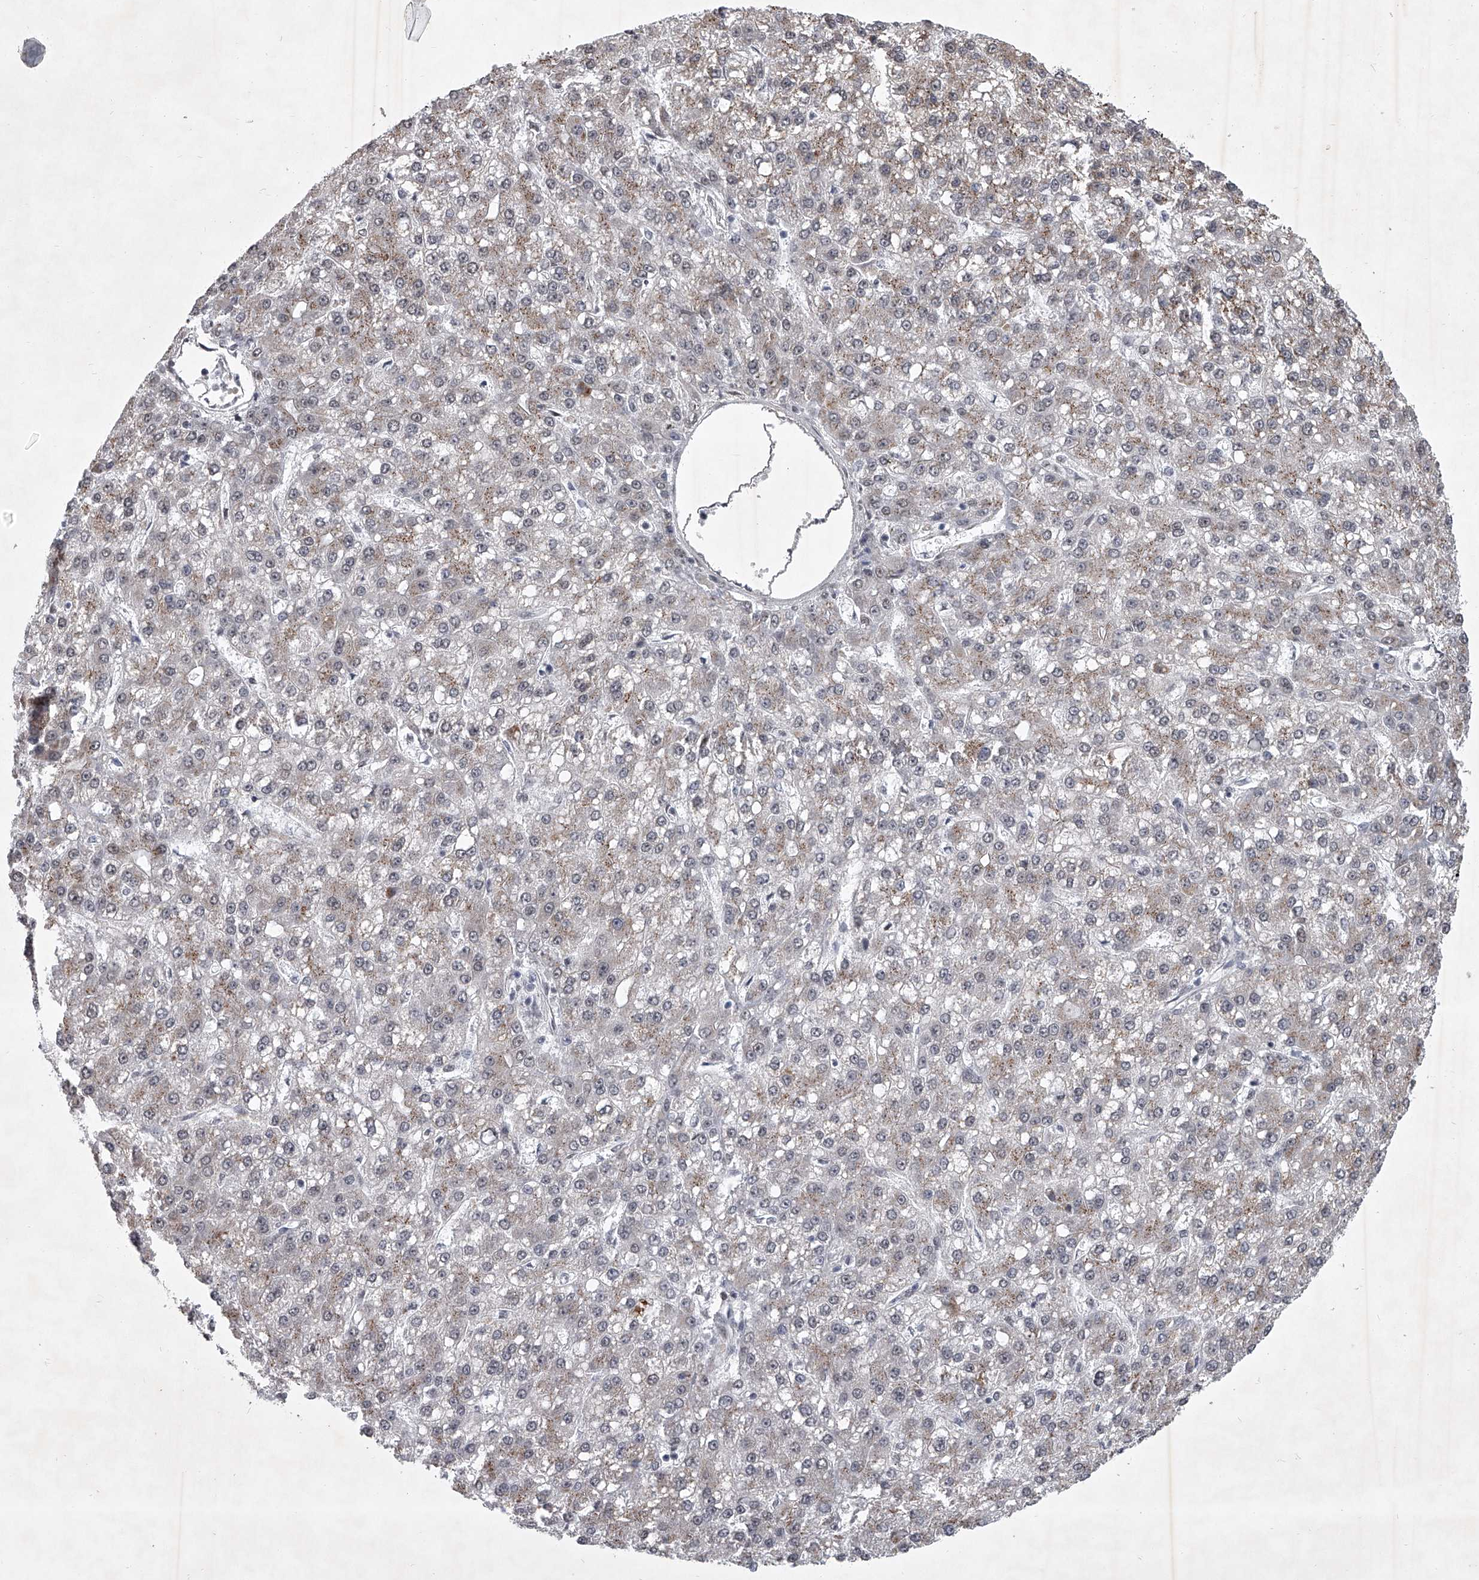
{"staining": {"intensity": "moderate", "quantity": "25%-75%", "location": "cytoplasmic/membranous"}, "tissue": "liver cancer", "cell_type": "Tumor cells", "image_type": "cancer", "snomed": [{"axis": "morphology", "description": "Carcinoma, Hepatocellular, NOS"}, {"axis": "topography", "description": "Liver"}], "caption": "Tumor cells display medium levels of moderate cytoplasmic/membranous staining in approximately 25%-75% of cells in liver cancer (hepatocellular carcinoma). Using DAB (brown) and hematoxylin (blue) stains, captured at high magnification using brightfield microscopy.", "gene": "MLLT1", "patient": {"sex": "male", "age": 67}}